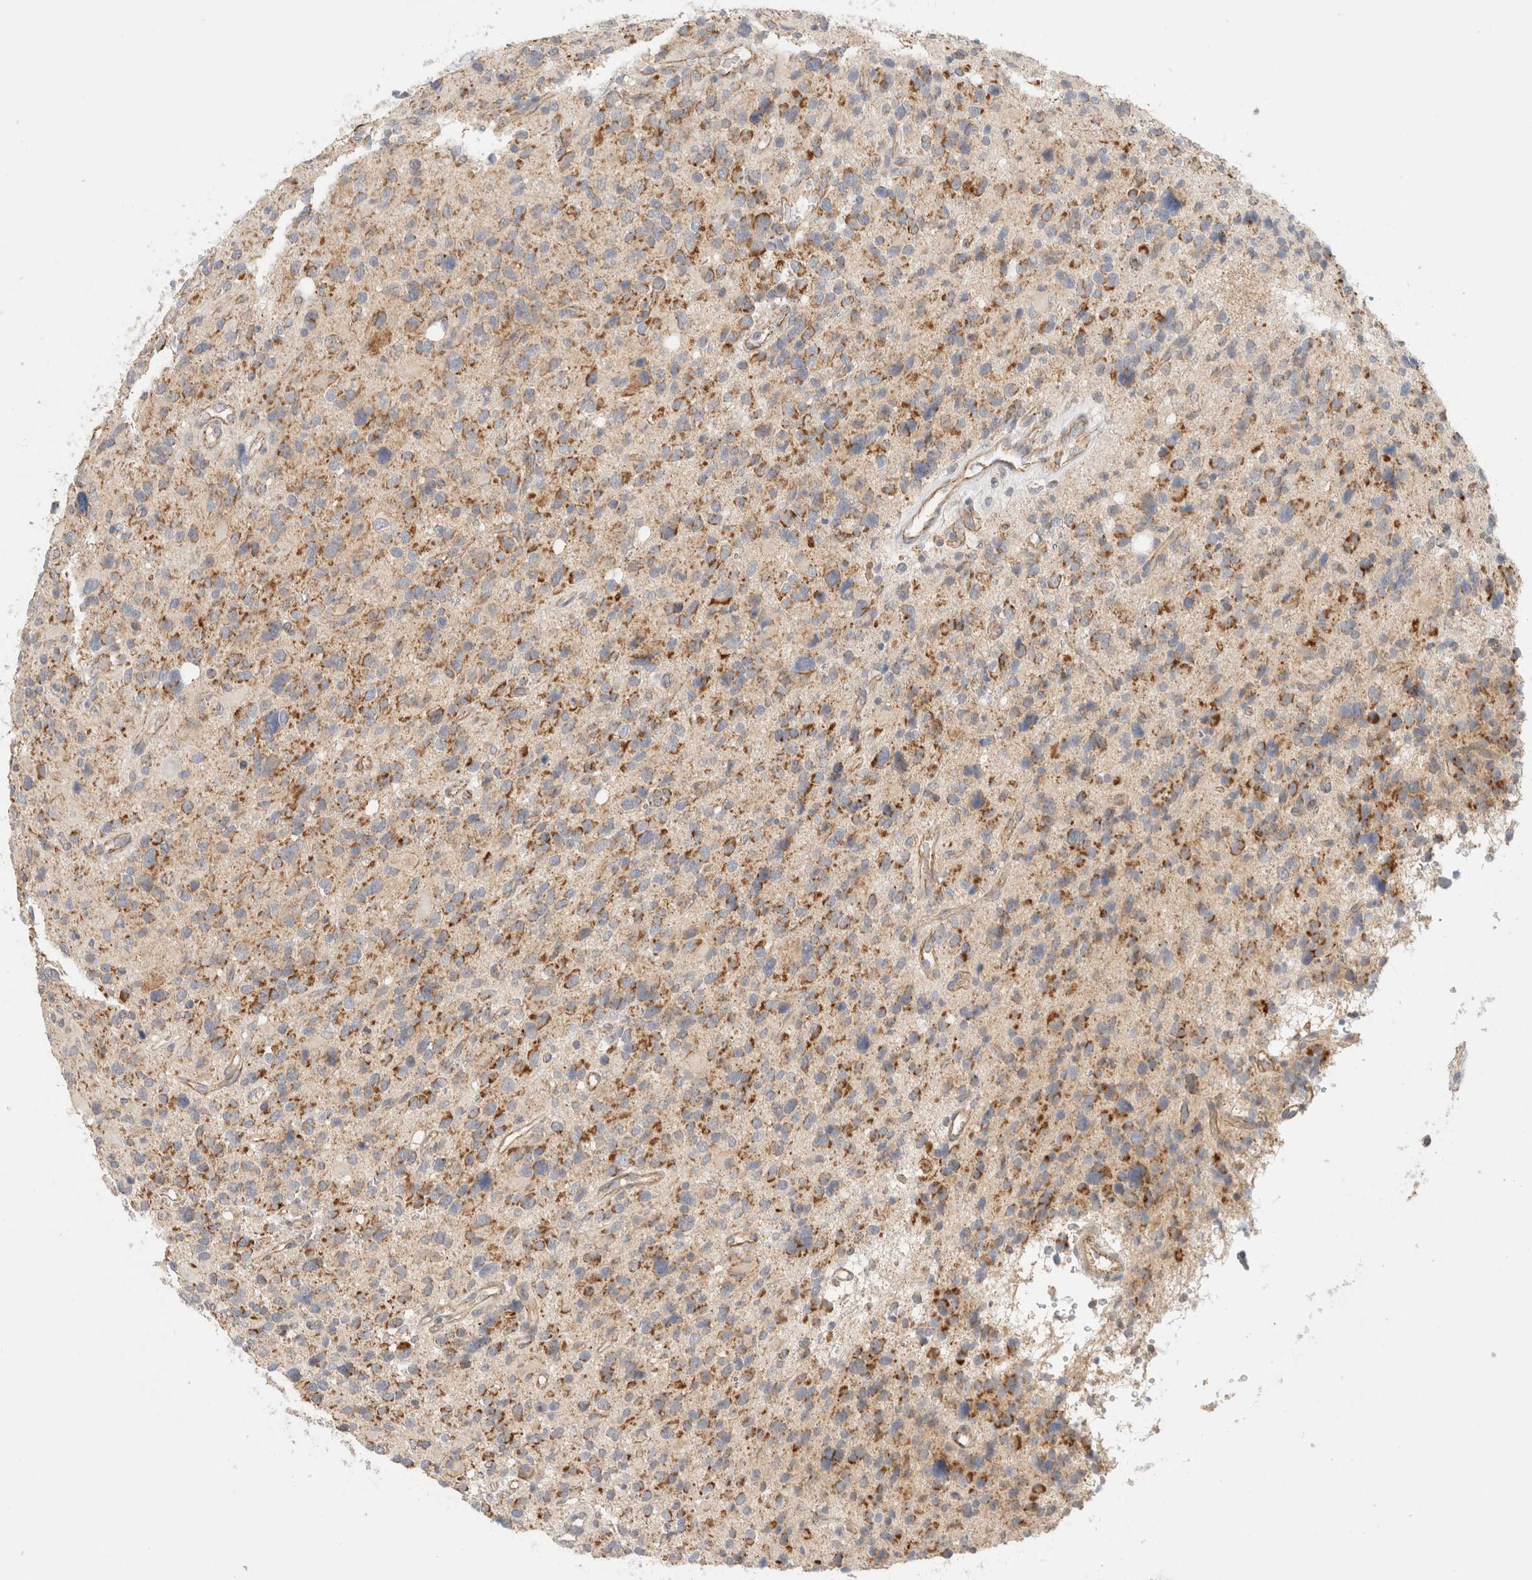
{"staining": {"intensity": "moderate", "quantity": ">75%", "location": "cytoplasmic/membranous"}, "tissue": "glioma", "cell_type": "Tumor cells", "image_type": "cancer", "snomed": [{"axis": "morphology", "description": "Glioma, malignant, High grade"}, {"axis": "topography", "description": "Brain"}], "caption": "This micrograph exhibits IHC staining of human glioma, with medium moderate cytoplasmic/membranous staining in approximately >75% of tumor cells.", "gene": "MRM3", "patient": {"sex": "male", "age": 48}}